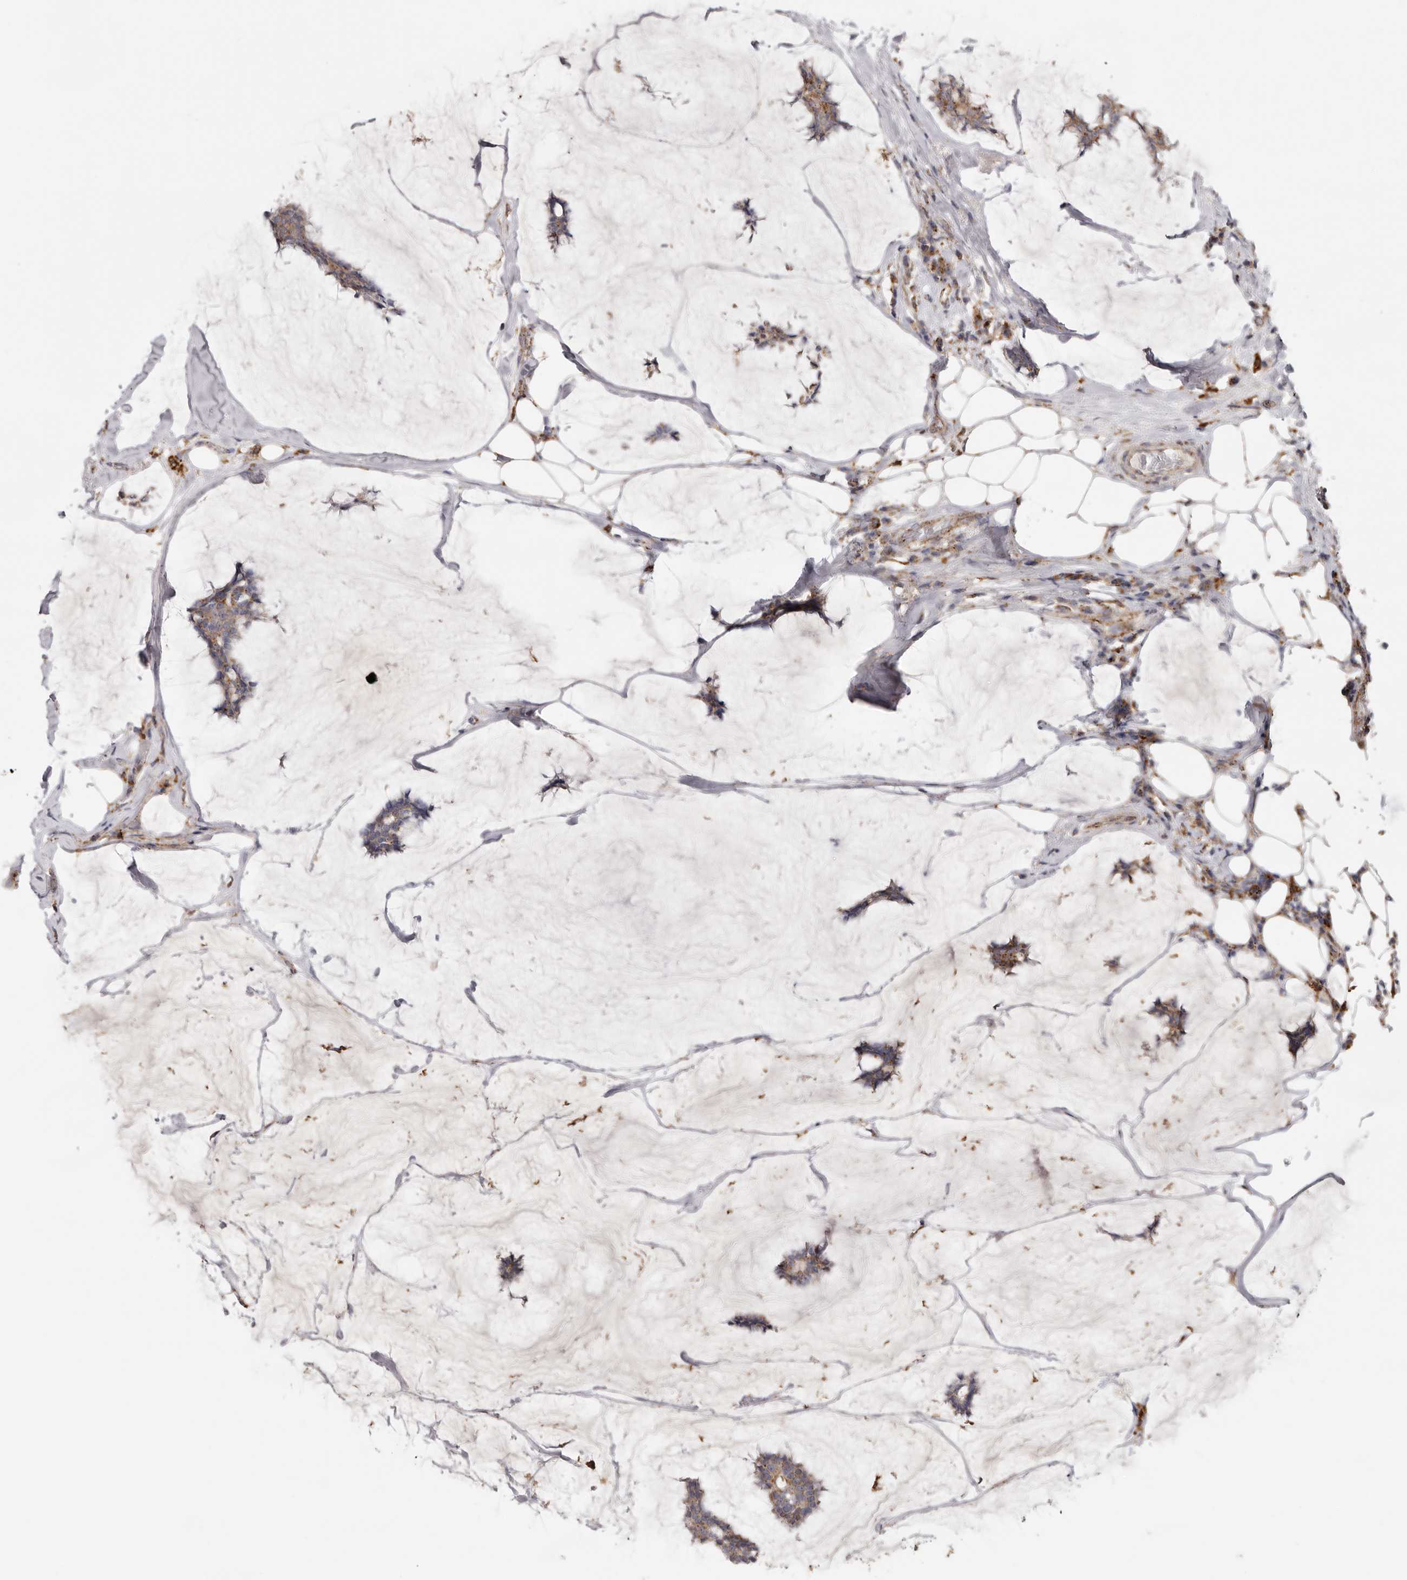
{"staining": {"intensity": "moderate", "quantity": ">75%", "location": "cytoplasmic/membranous"}, "tissue": "breast cancer", "cell_type": "Tumor cells", "image_type": "cancer", "snomed": [{"axis": "morphology", "description": "Duct carcinoma"}, {"axis": "topography", "description": "Breast"}], "caption": "Moderate cytoplasmic/membranous positivity for a protein is appreciated in about >75% of tumor cells of intraductal carcinoma (breast) using immunohistochemistry (IHC).", "gene": "GRN", "patient": {"sex": "female", "age": 93}}